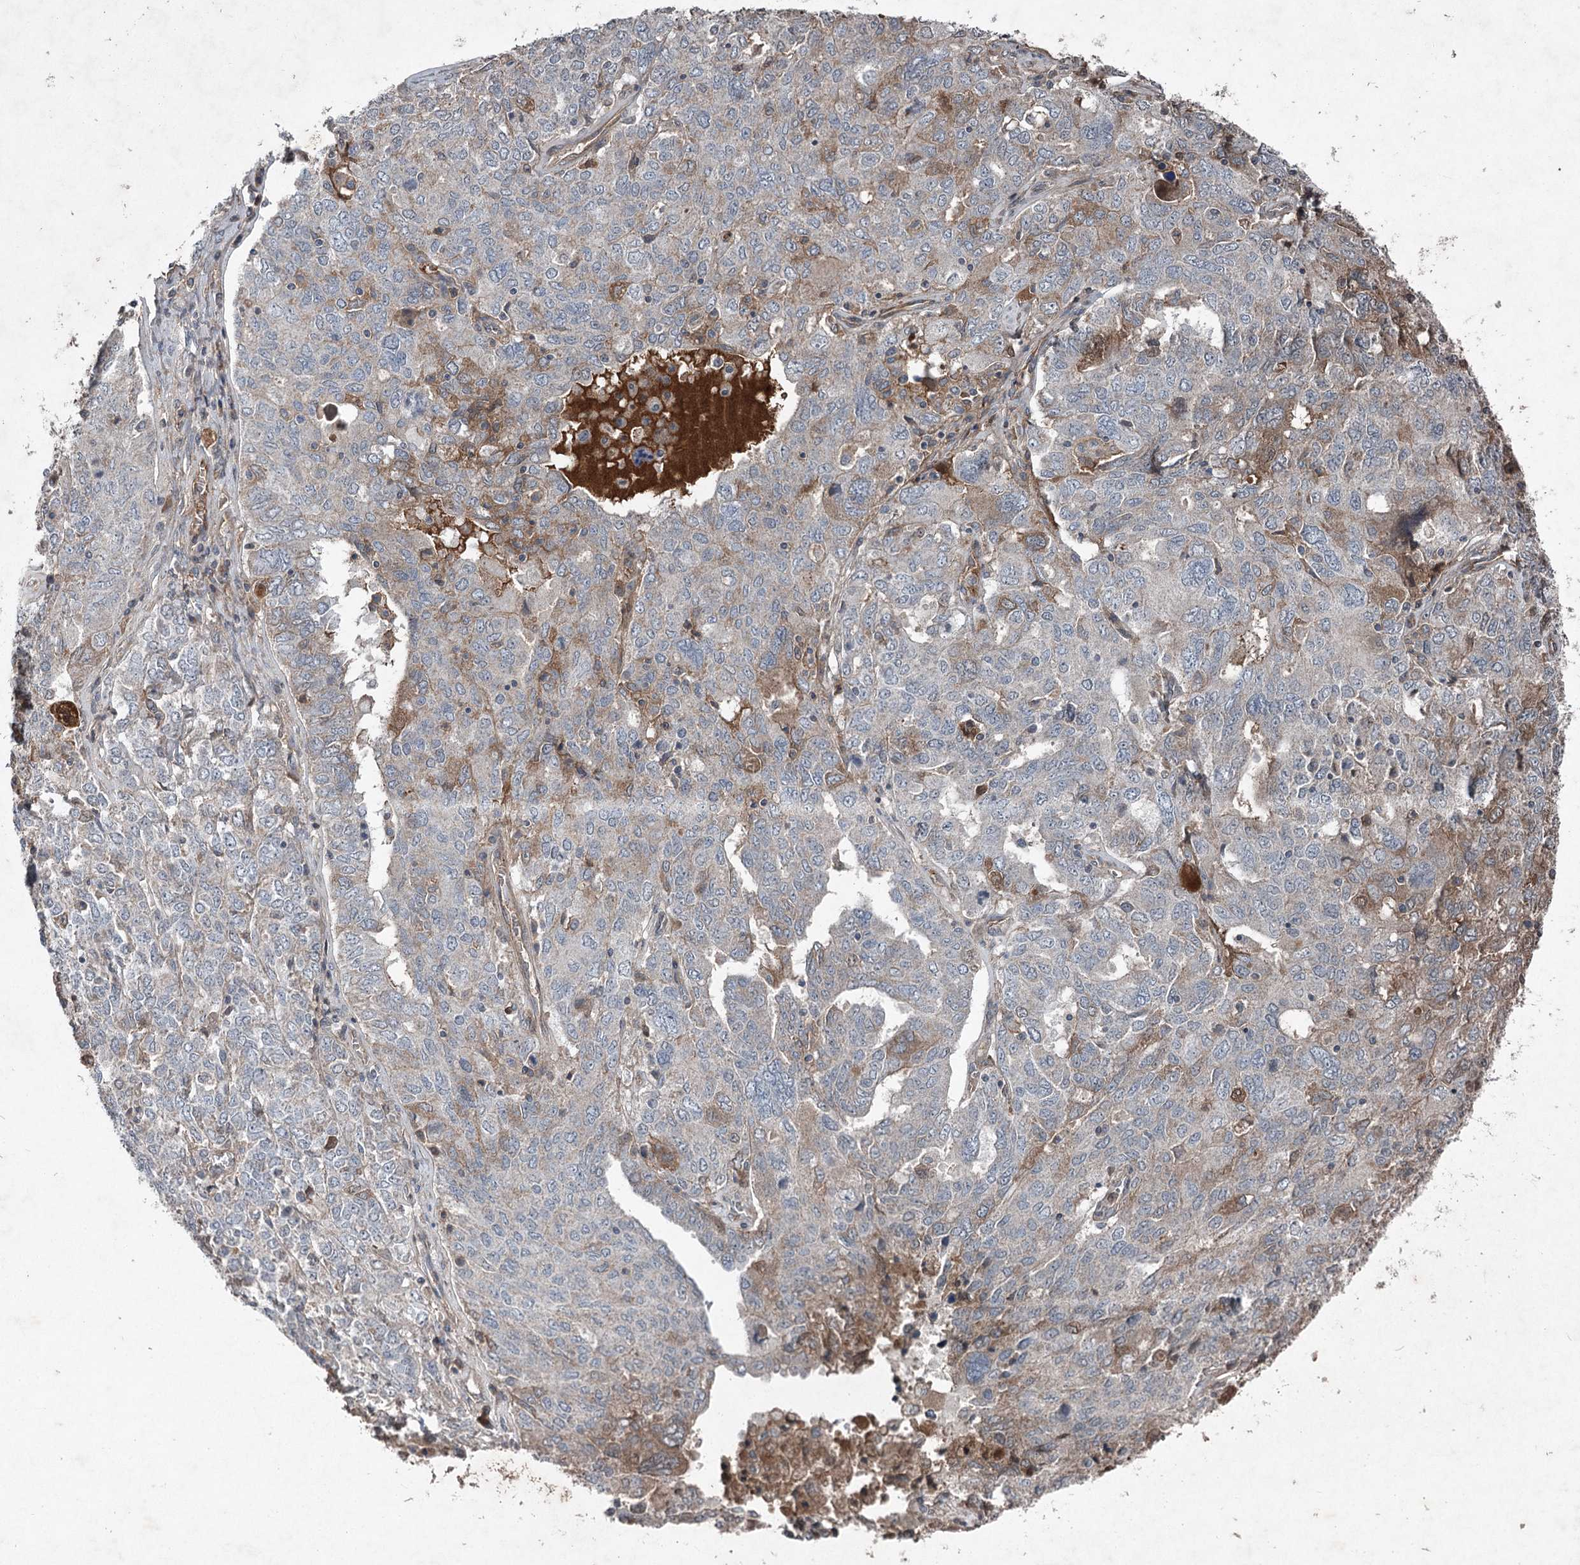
{"staining": {"intensity": "weak", "quantity": "<25%", "location": "cytoplasmic/membranous"}, "tissue": "ovarian cancer", "cell_type": "Tumor cells", "image_type": "cancer", "snomed": [{"axis": "morphology", "description": "Carcinoma, endometroid"}, {"axis": "topography", "description": "Ovary"}], "caption": "Immunohistochemistry (IHC) image of ovarian cancer stained for a protein (brown), which exhibits no expression in tumor cells.", "gene": "PGLYRP2", "patient": {"sex": "female", "age": 62}}